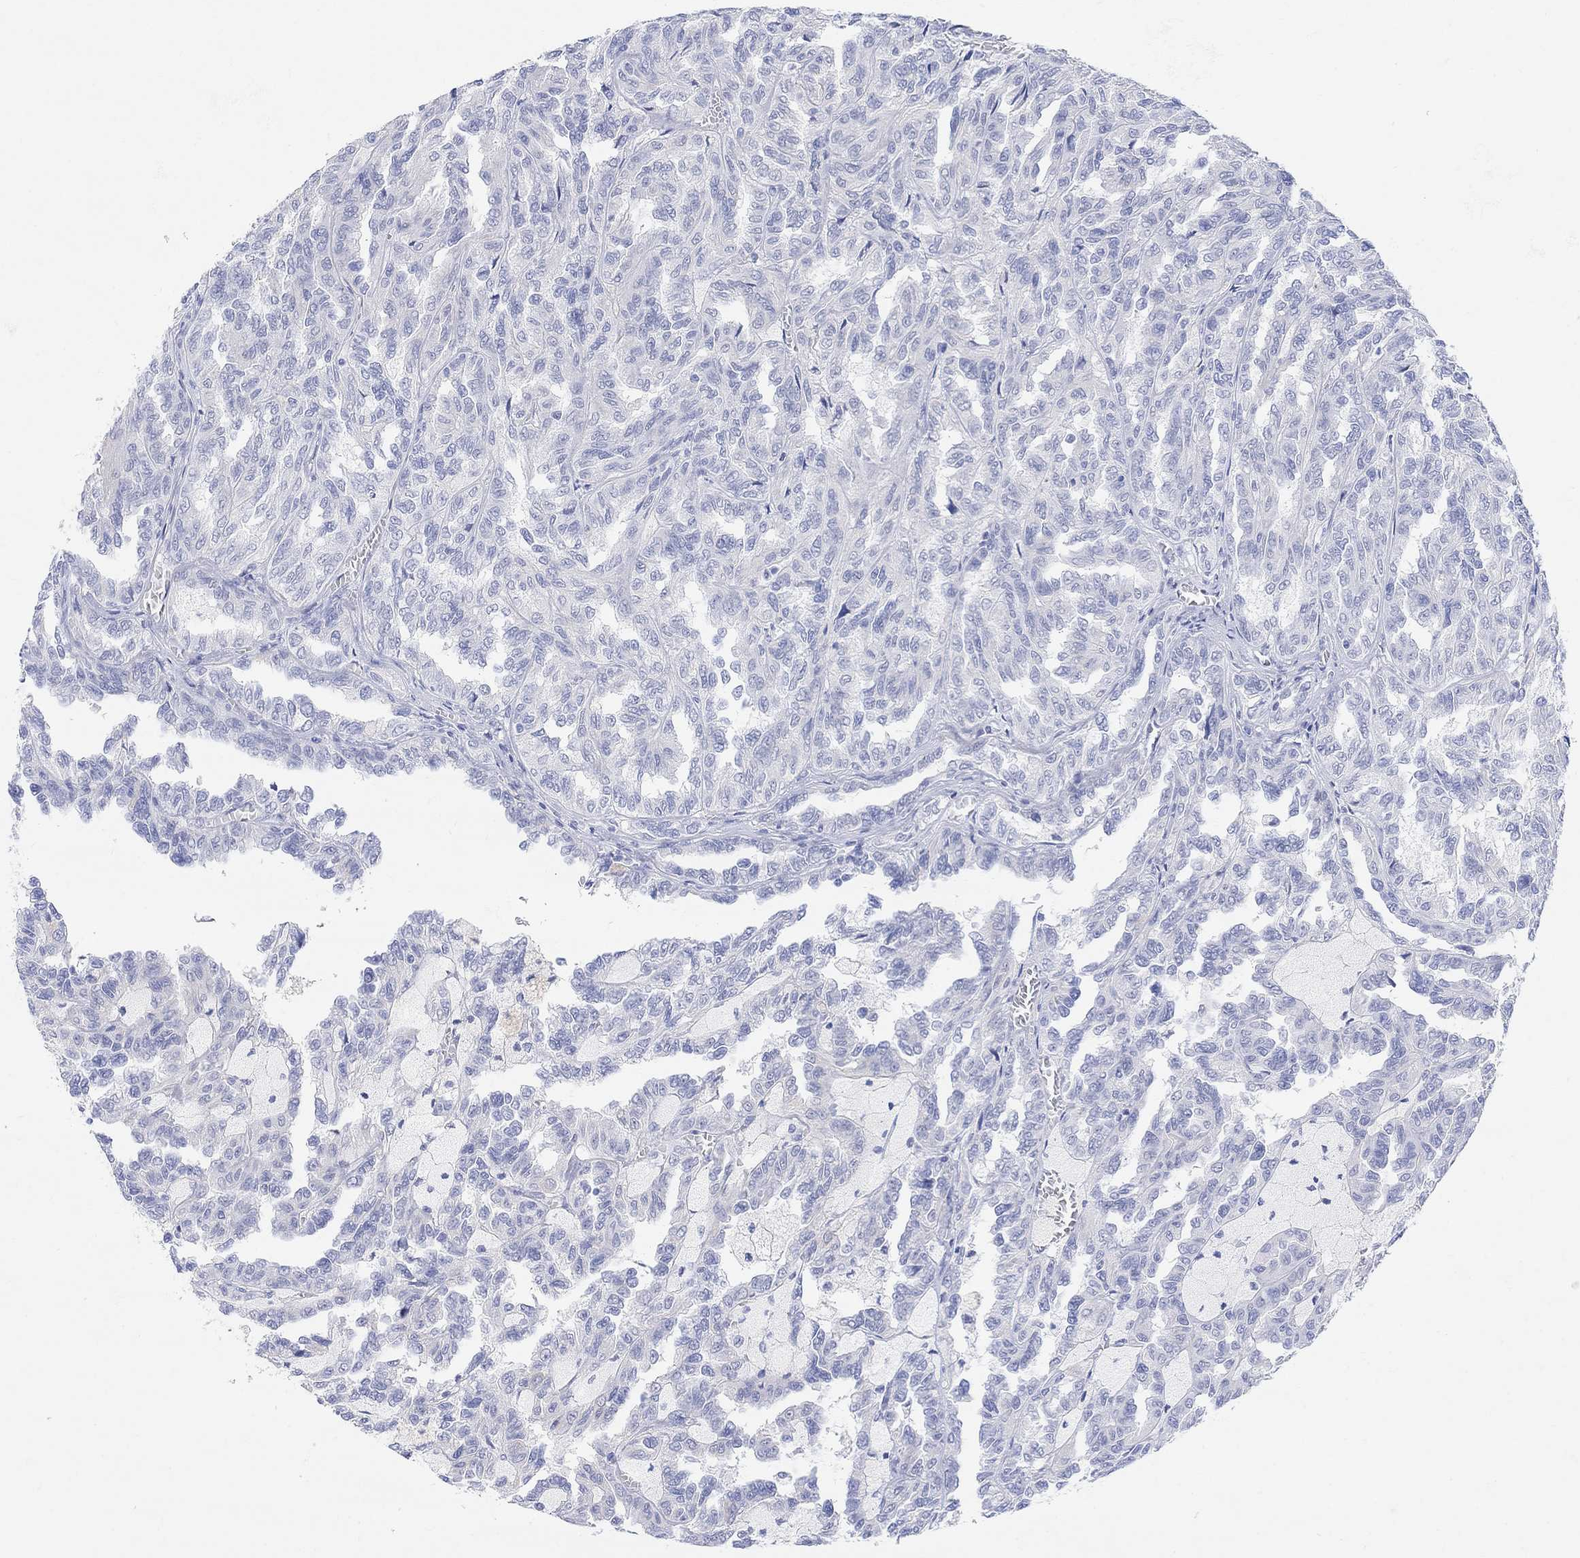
{"staining": {"intensity": "negative", "quantity": "none", "location": "none"}, "tissue": "renal cancer", "cell_type": "Tumor cells", "image_type": "cancer", "snomed": [{"axis": "morphology", "description": "Adenocarcinoma, NOS"}, {"axis": "topography", "description": "Kidney"}], "caption": "Human renal adenocarcinoma stained for a protein using immunohistochemistry demonstrates no staining in tumor cells.", "gene": "TYR", "patient": {"sex": "male", "age": 79}}